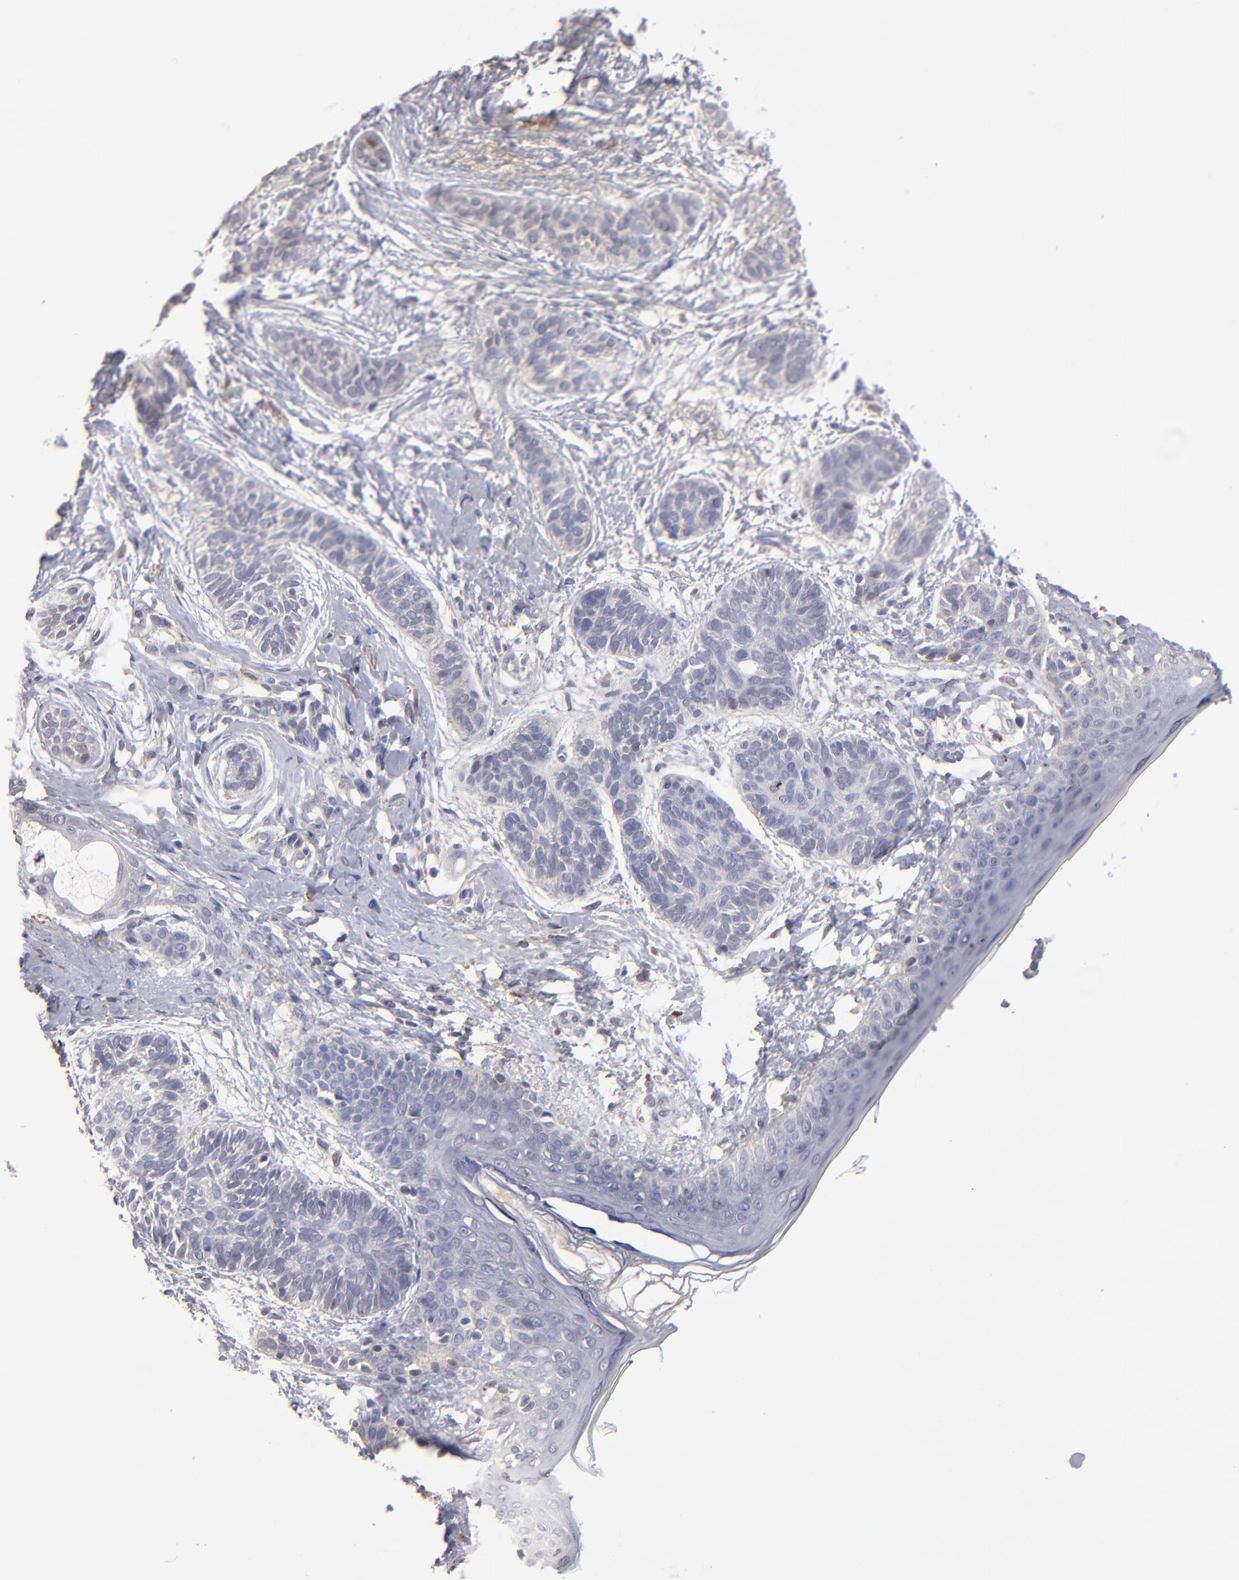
{"staining": {"intensity": "negative", "quantity": "none", "location": "none"}, "tissue": "skin cancer", "cell_type": "Tumor cells", "image_type": "cancer", "snomed": [{"axis": "morphology", "description": "Normal tissue, NOS"}, {"axis": "morphology", "description": "Basal cell carcinoma"}, {"axis": "topography", "description": "Skin"}], "caption": "Image shows no significant protein positivity in tumor cells of skin cancer (basal cell carcinoma). (DAB (3,3'-diaminobenzidine) IHC visualized using brightfield microscopy, high magnification).", "gene": "GPM6B", "patient": {"sex": "male", "age": 63}}